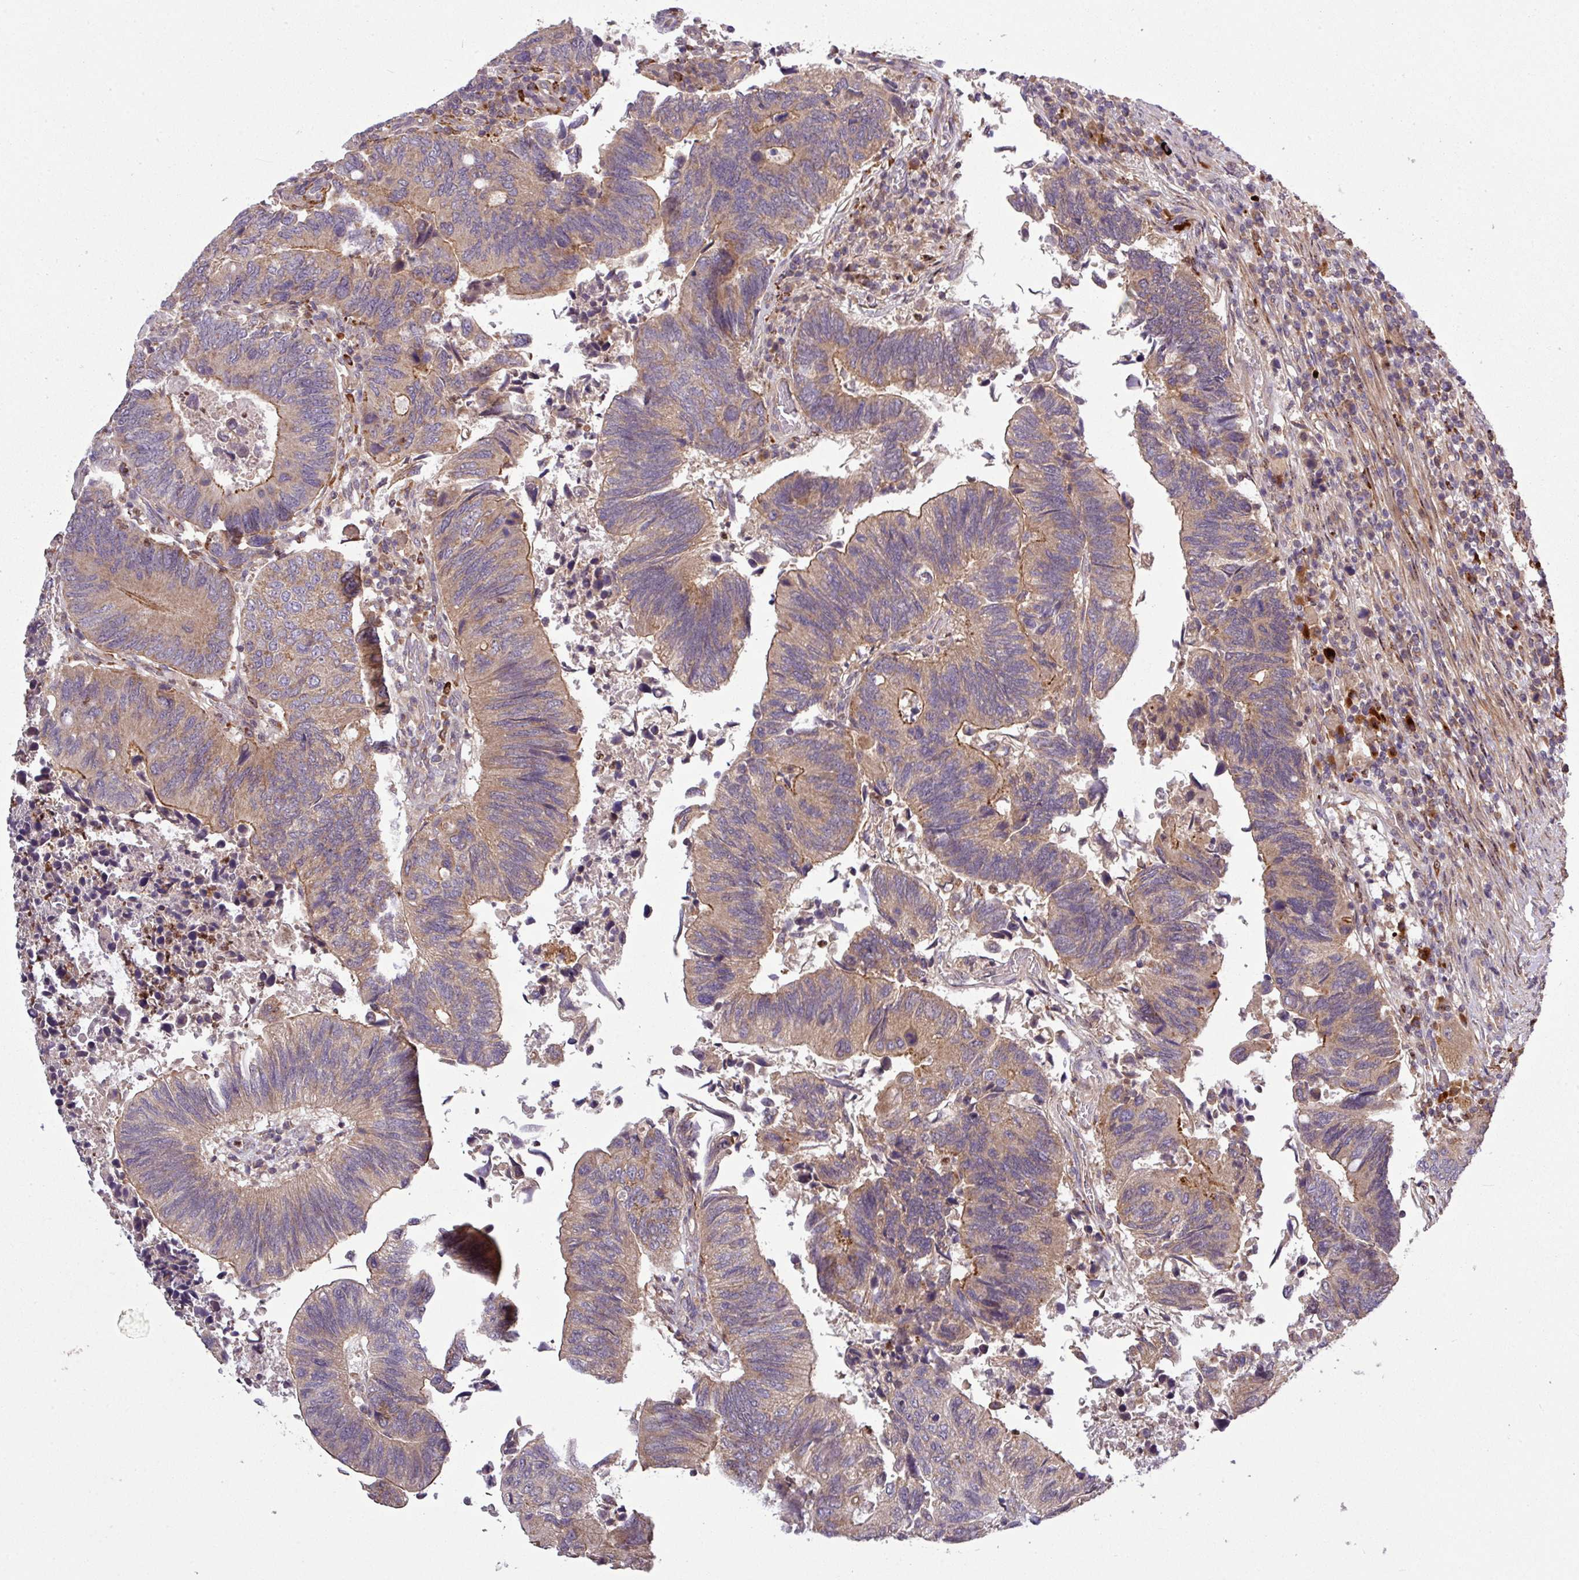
{"staining": {"intensity": "moderate", "quantity": "25%-75%", "location": "cytoplasmic/membranous"}, "tissue": "colorectal cancer", "cell_type": "Tumor cells", "image_type": "cancer", "snomed": [{"axis": "morphology", "description": "Adenocarcinoma, NOS"}, {"axis": "topography", "description": "Colon"}], "caption": "This is an image of IHC staining of colorectal cancer, which shows moderate positivity in the cytoplasmic/membranous of tumor cells.", "gene": "PAPLN", "patient": {"sex": "male", "age": 87}}